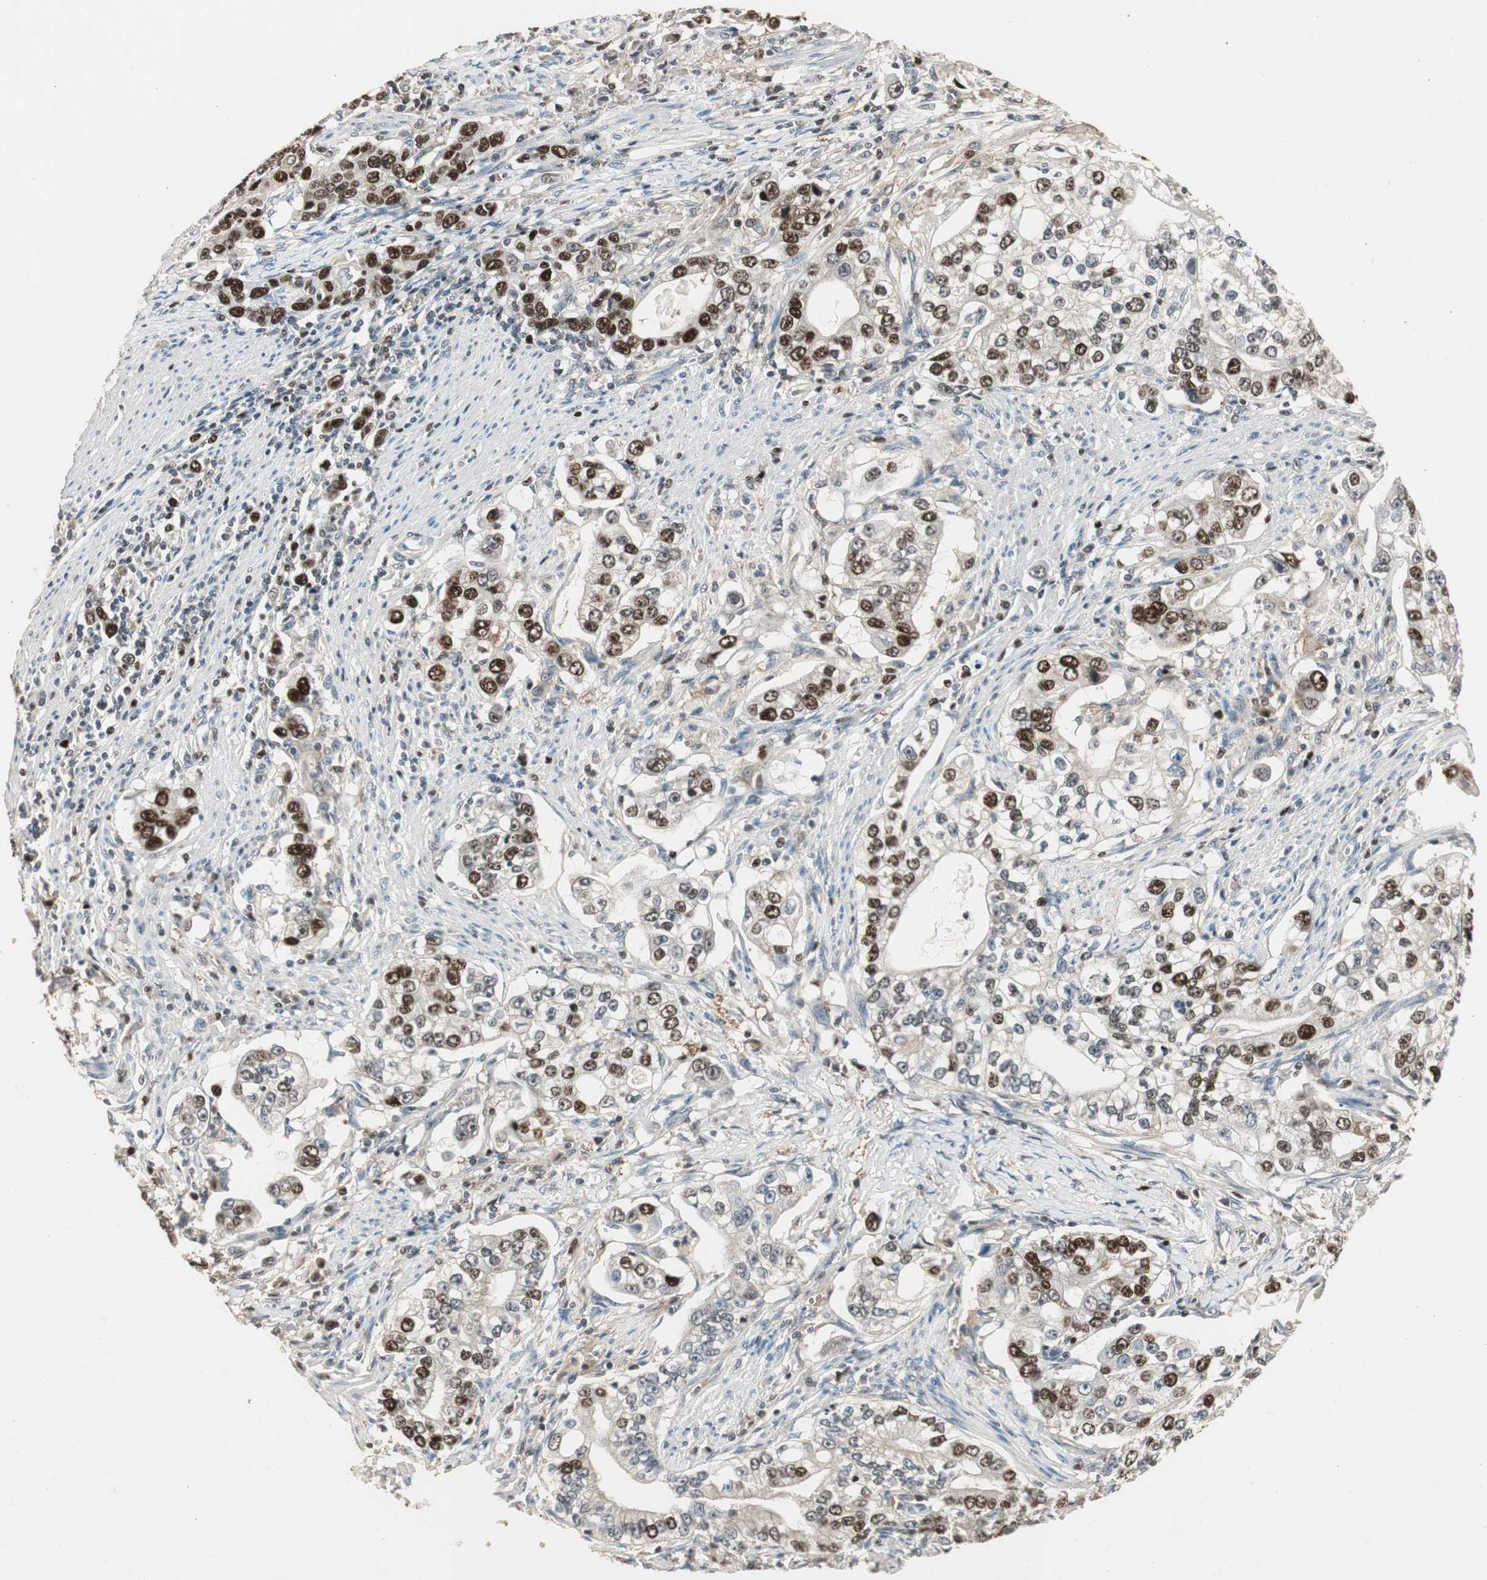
{"staining": {"intensity": "strong", "quantity": ">75%", "location": "nuclear"}, "tissue": "stomach cancer", "cell_type": "Tumor cells", "image_type": "cancer", "snomed": [{"axis": "morphology", "description": "Adenocarcinoma, NOS"}, {"axis": "topography", "description": "Stomach, lower"}], "caption": "Brown immunohistochemical staining in stomach cancer (adenocarcinoma) exhibits strong nuclear expression in approximately >75% of tumor cells.", "gene": "FEN1", "patient": {"sex": "female", "age": 72}}